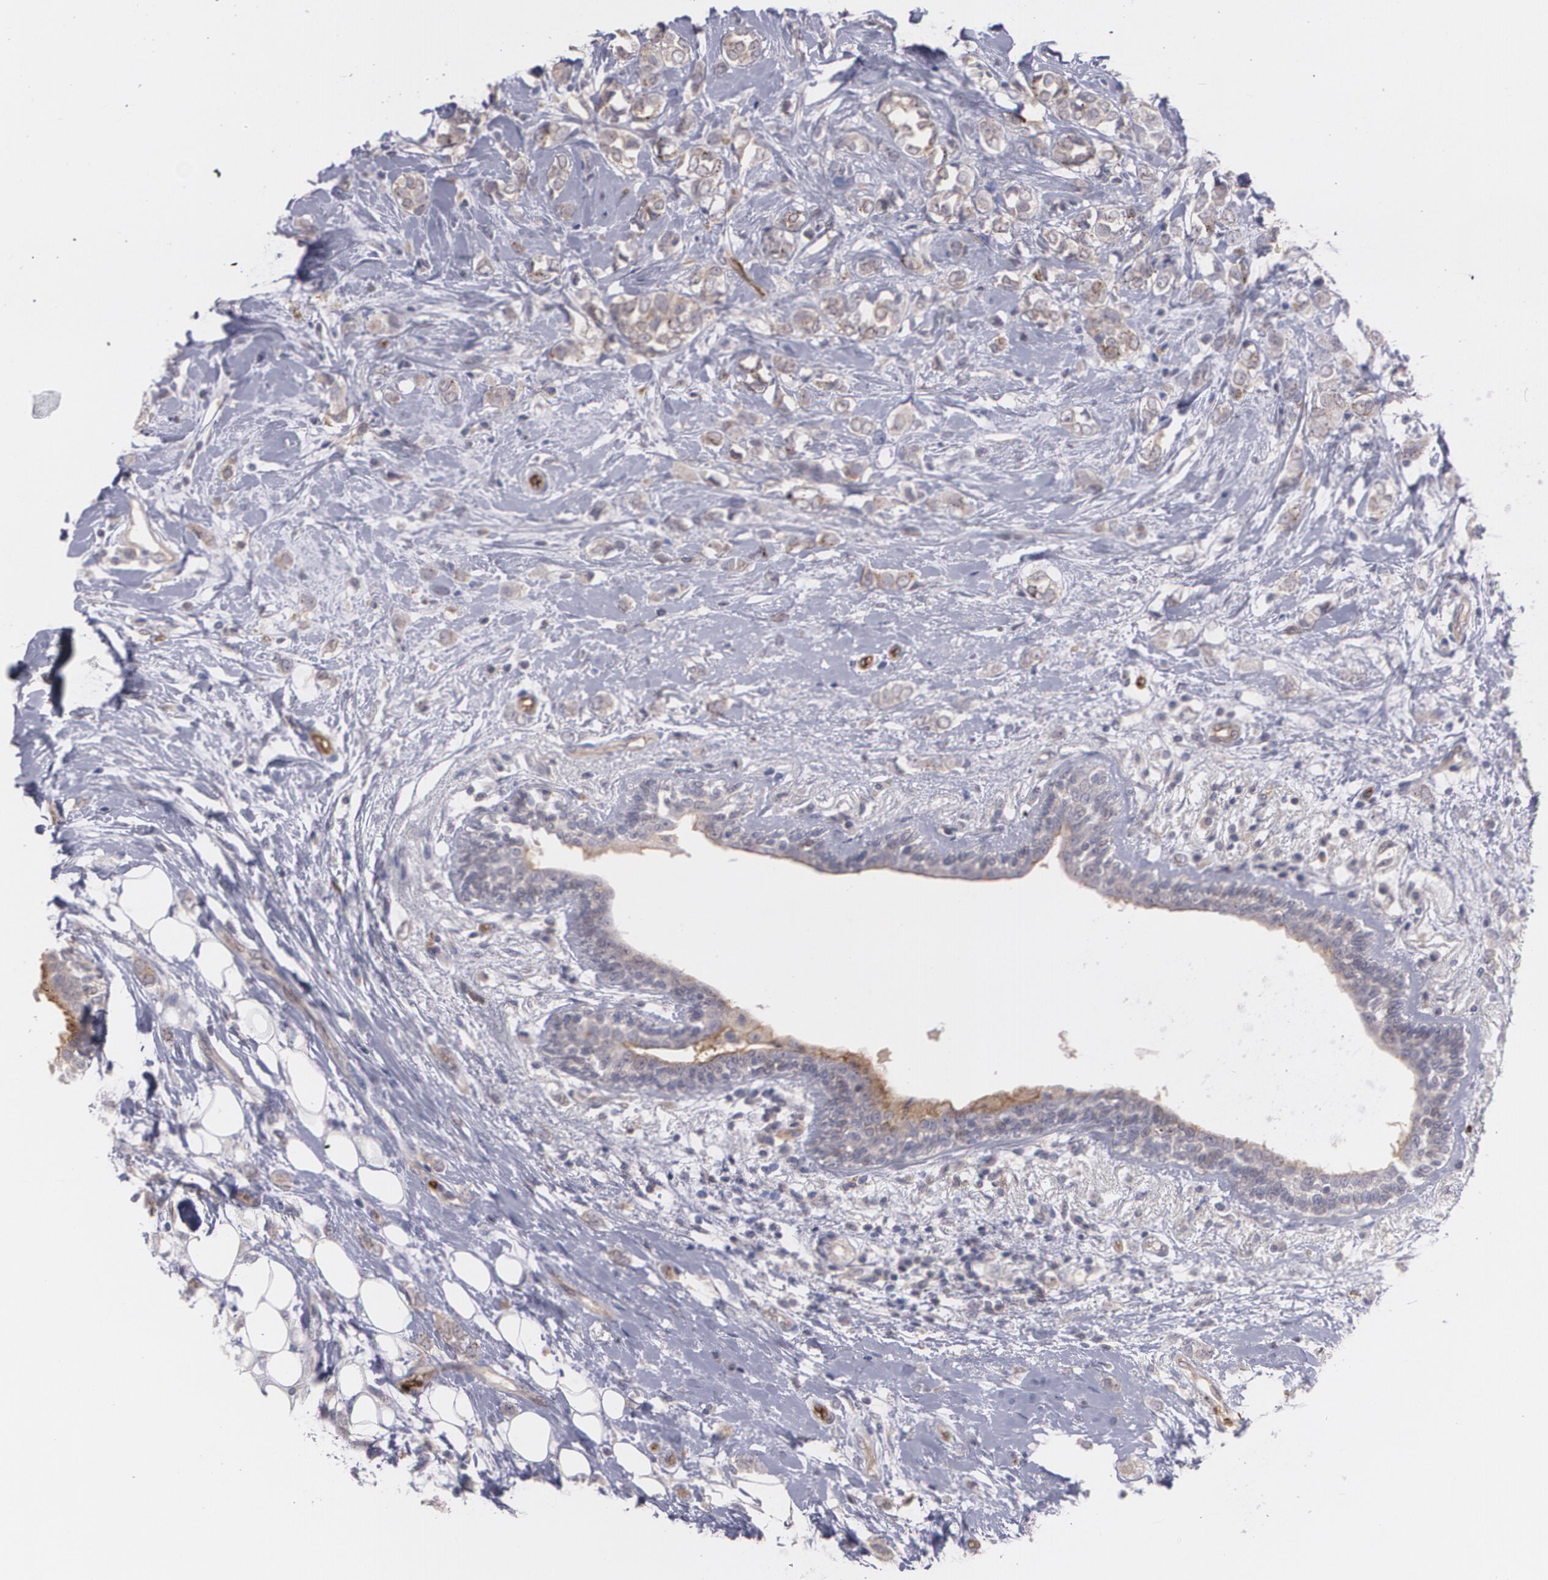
{"staining": {"intensity": "negative", "quantity": "none", "location": "none"}, "tissue": "breast cancer", "cell_type": "Tumor cells", "image_type": "cancer", "snomed": [{"axis": "morphology", "description": "Normal tissue, NOS"}, {"axis": "morphology", "description": "Lobular carcinoma"}, {"axis": "topography", "description": "Breast"}], "caption": "Lobular carcinoma (breast) stained for a protein using IHC reveals no staining tumor cells.", "gene": "ACE", "patient": {"sex": "female", "age": 47}}